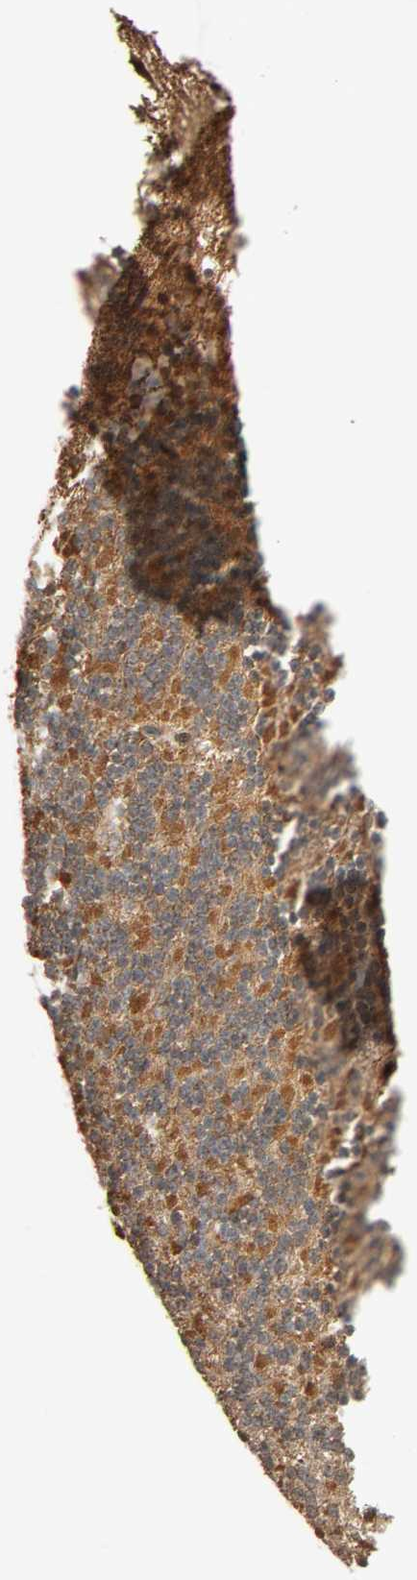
{"staining": {"intensity": "moderate", "quantity": ">75%", "location": "cytoplasmic/membranous"}, "tissue": "cerebellum", "cell_type": "Cells in granular layer", "image_type": "normal", "snomed": [{"axis": "morphology", "description": "Normal tissue, NOS"}, {"axis": "topography", "description": "Cerebellum"}], "caption": "Immunohistochemistry photomicrograph of normal cerebellum: human cerebellum stained using IHC reveals medium levels of moderate protein expression localized specifically in the cytoplasmic/membranous of cells in granular layer, appearing as a cytoplasmic/membranous brown color.", "gene": "MAP3K8", "patient": {"sex": "male", "age": 45}}